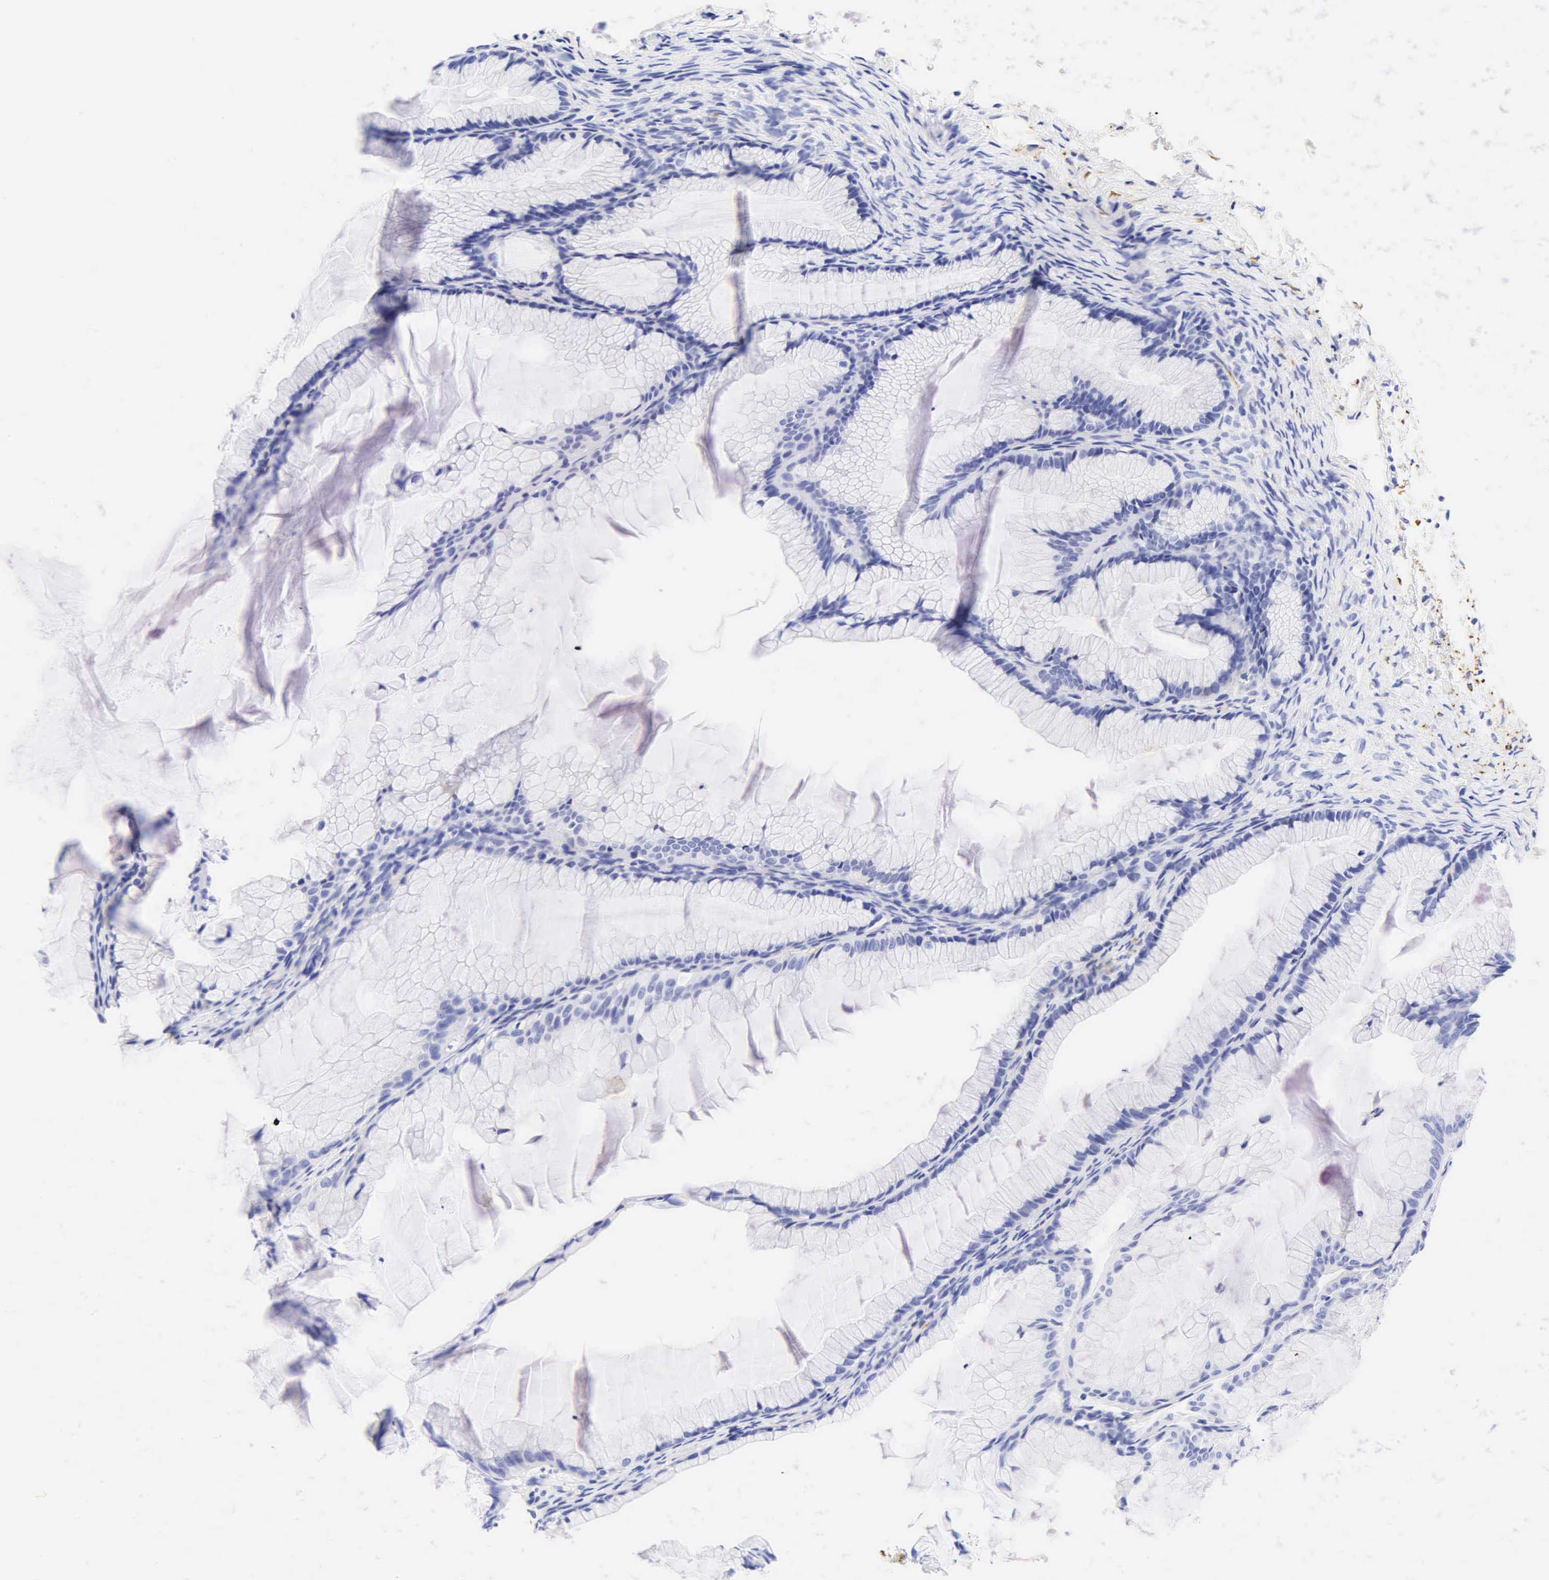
{"staining": {"intensity": "negative", "quantity": "none", "location": "none"}, "tissue": "ovarian cancer", "cell_type": "Tumor cells", "image_type": "cancer", "snomed": [{"axis": "morphology", "description": "Cystadenocarcinoma, mucinous, NOS"}, {"axis": "topography", "description": "Ovary"}], "caption": "High power microscopy photomicrograph of an IHC photomicrograph of ovarian mucinous cystadenocarcinoma, revealing no significant expression in tumor cells. (DAB (3,3'-diaminobenzidine) IHC, high magnification).", "gene": "DES", "patient": {"sex": "female", "age": 41}}